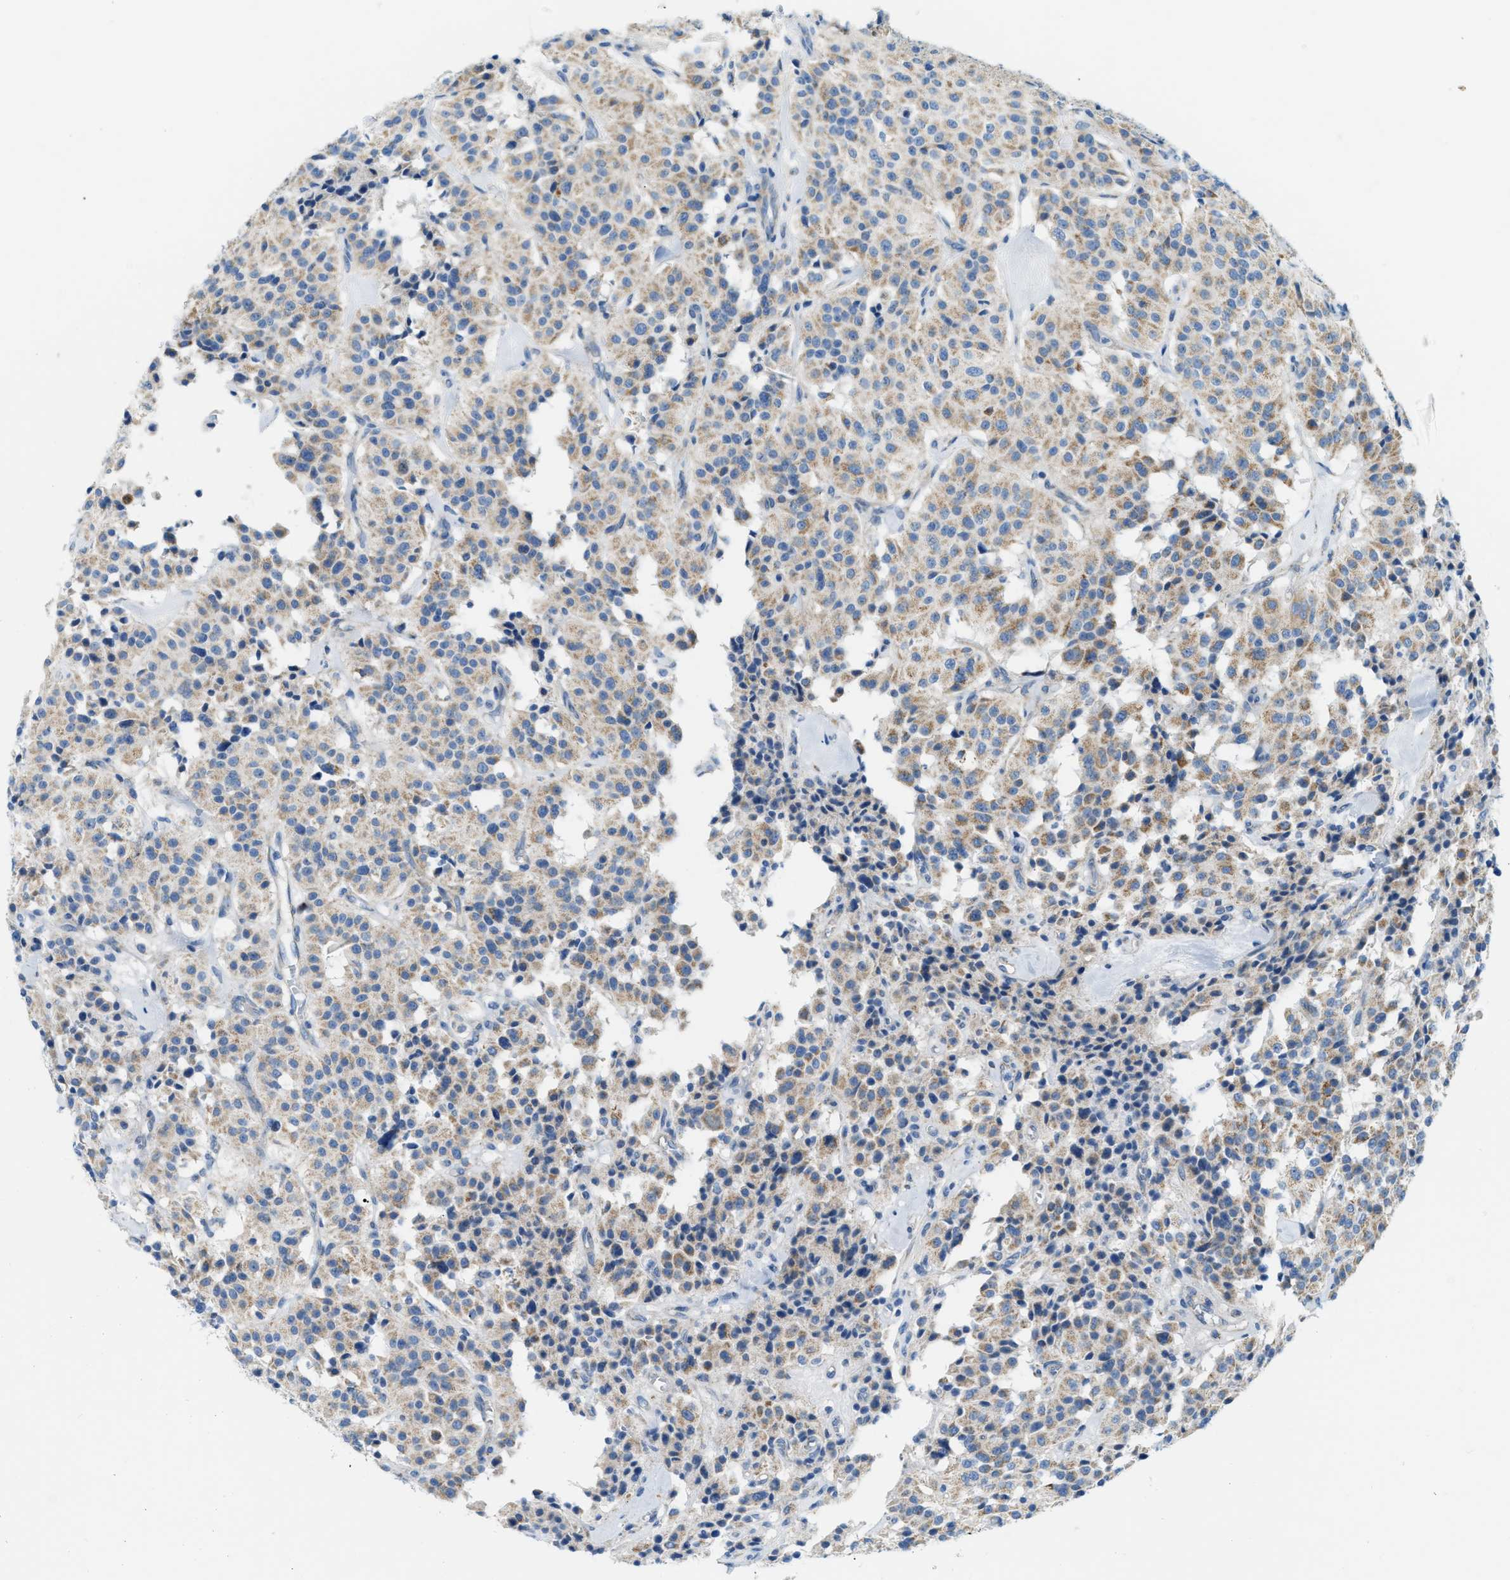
{"staining": {"intensity": "moderate", "quantity": ">75%", "location": "cytoplasmic/membranous"}, "tissue": "carcinoid", "cell_type": "Tumor cells", "image_type": "cancer", "snomed": [{"axis": "morphology", "description": "Carcinoid, malignant, NOS"}, {"axis": "topography", "description": "Lung"}], "caption": "IHC histopathology image of human carcinoid (malignant) stained for a protein (brown), which reveals medium levels of moderate cytoplasmic/membranous positivity in about >75% of tumor cells.", "gene": "JADE1", "patient": {"sex": "male", "age": 30}}